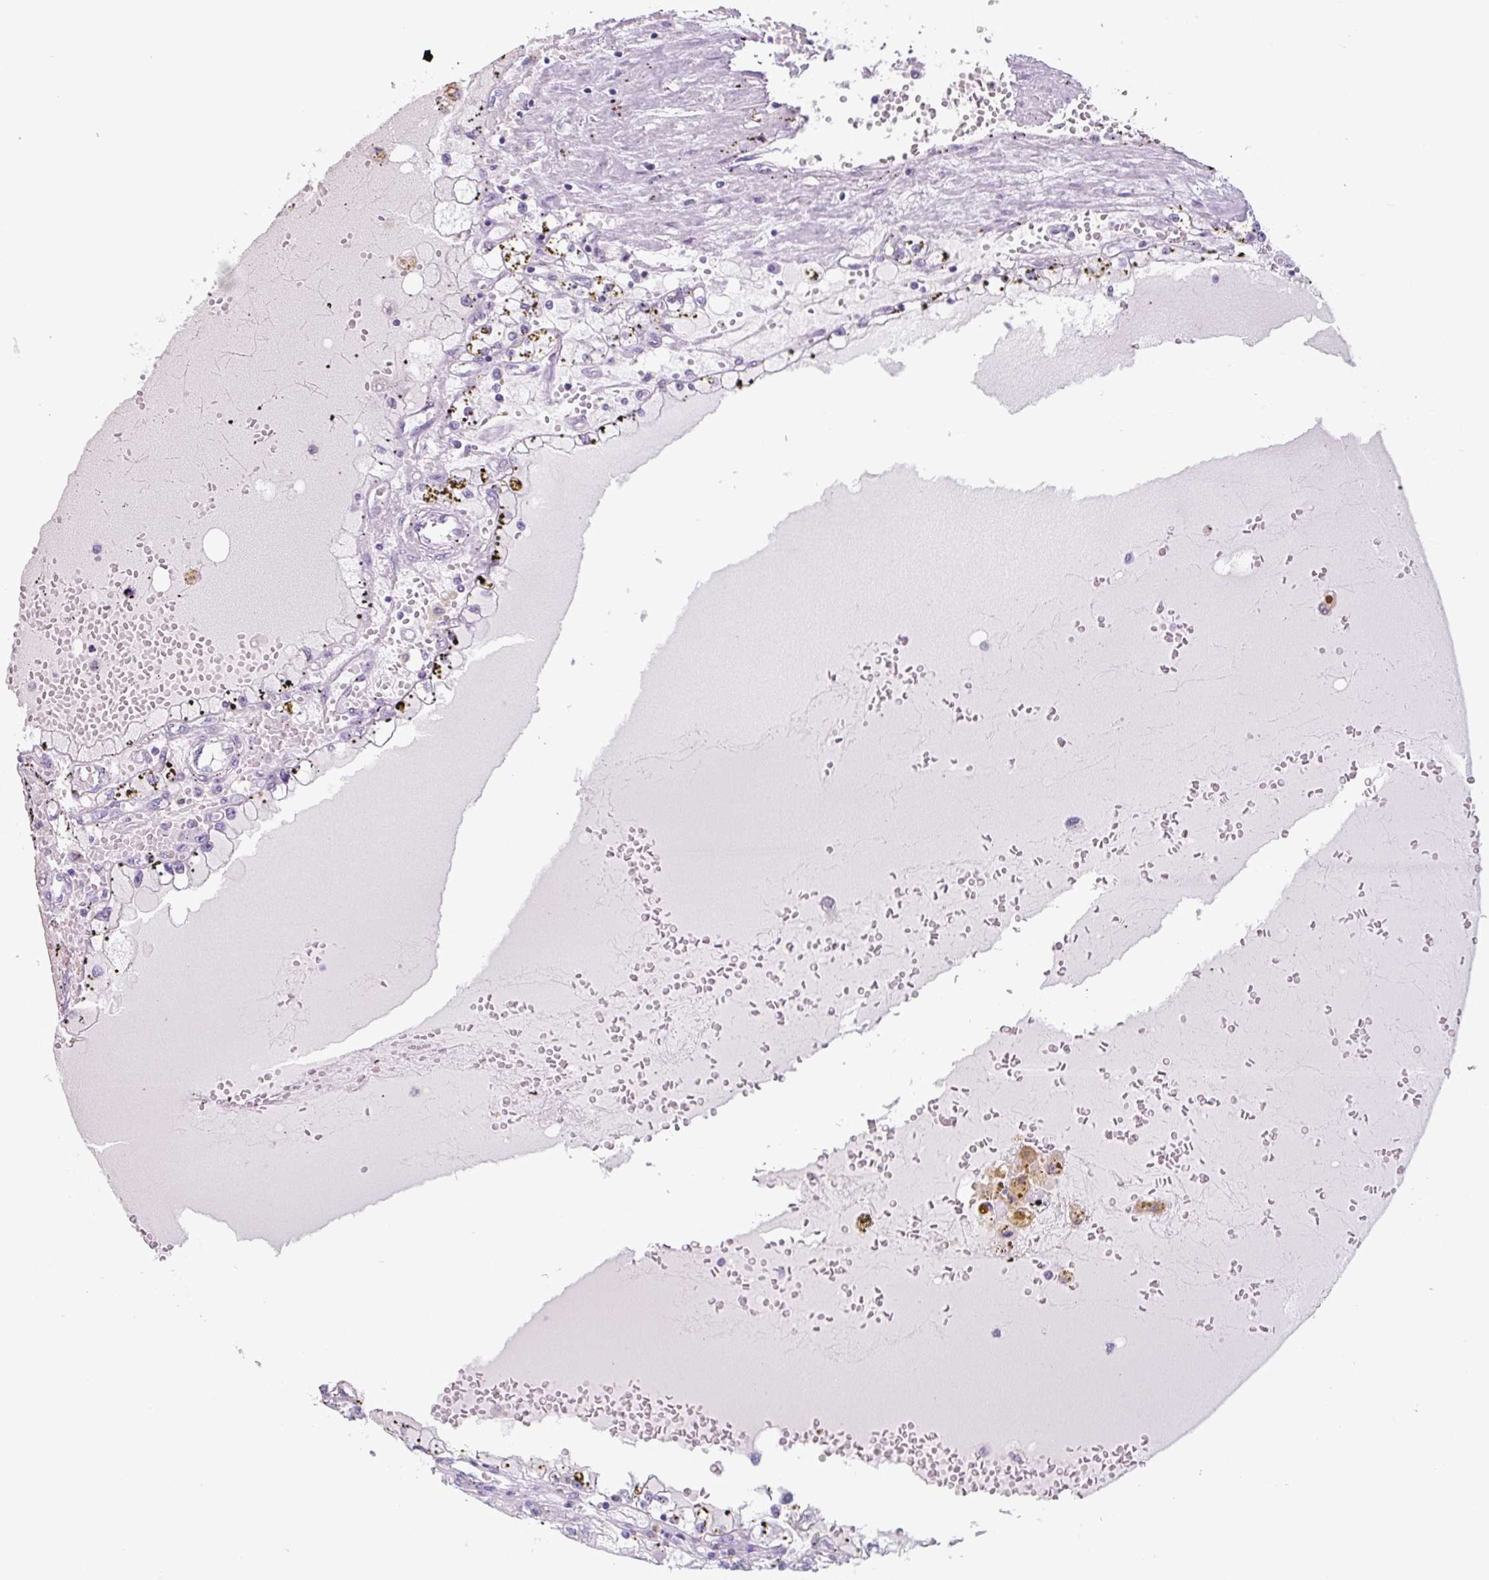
{"staining": {"intensity": "negative", "quantity": "none", "location": "none"}, "tissue": "renal cancer", "cell_type": "Tumor cells", "image_type": "cancer", "snomed": [{"axis": "morphology", "description": "Adenocarcinoma, NOS"}, {"axis": "topography", "description": "Kidney"}], "caption": "Immunohistochemistry image of human renal adenocarcinoma stained for a protein (brown), which shows no staining in tumor cells.", "gene": "TNFRSF8", "patient": {"sex": "male", "age": 56}}